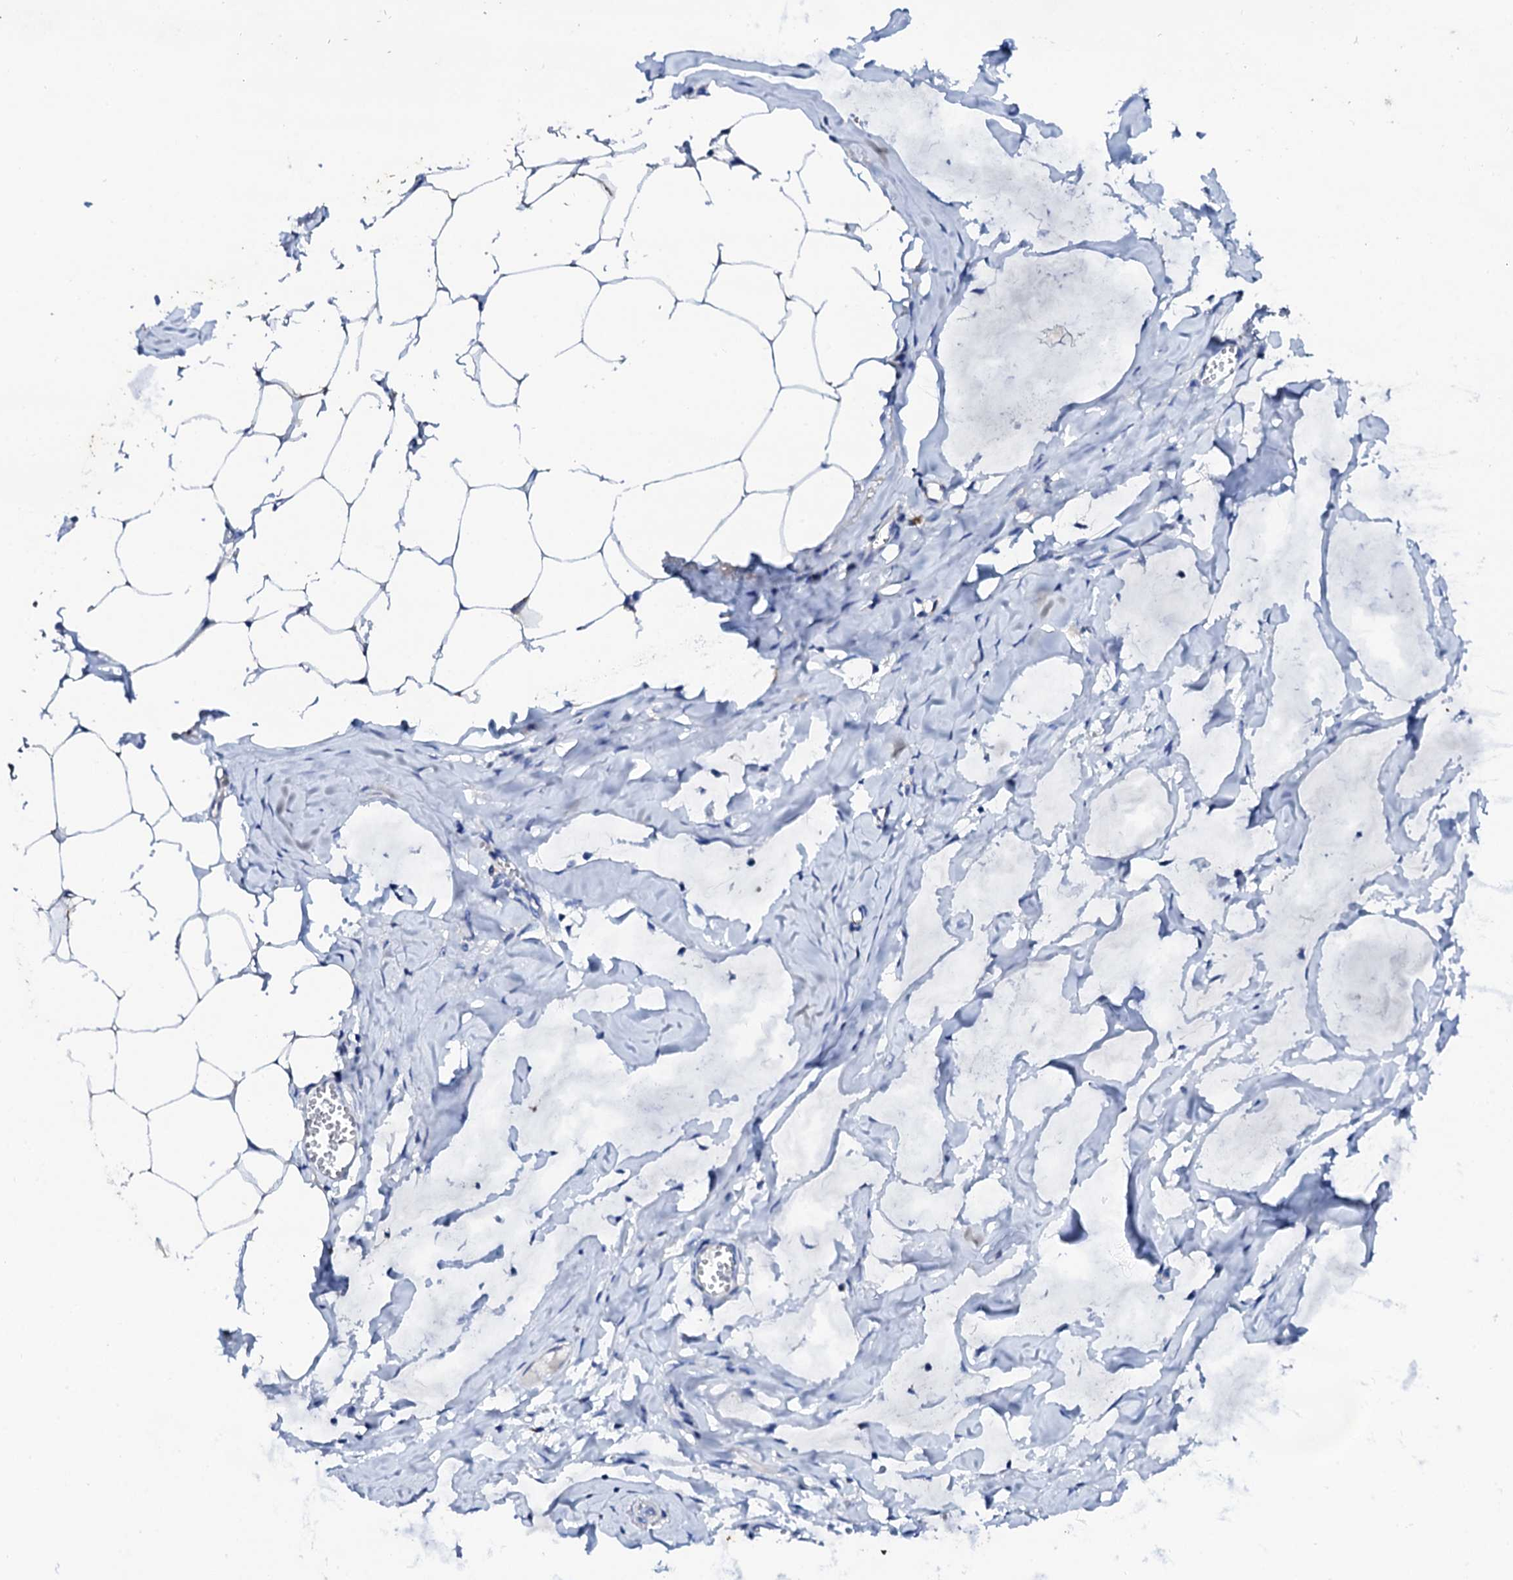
{"staining": {"intensity": "negative", "quantity": "none", "location": "none"}, "tissue": "ovarian cancer", "cell_type": "Tumor cells", "image_type": "cancer", "snomed": [{"axis": "morphology", "description": "Cystadenocarcinoma, mucinous, NOS"}, {"axis": "topography", "description": "Ovary"}], "caption": "Ovarian cancer (mucinous cystadenocarcinoma) was stained to show a protein in brown. There is no significant staining in tumor cells. (DAB (3,3'-diaminobenzidine) immunohistochemistry visualized using brightfield microscopy, high magnification).", "gene": "GLB1L3", "patient": {"sex": "female", "age": 73}}